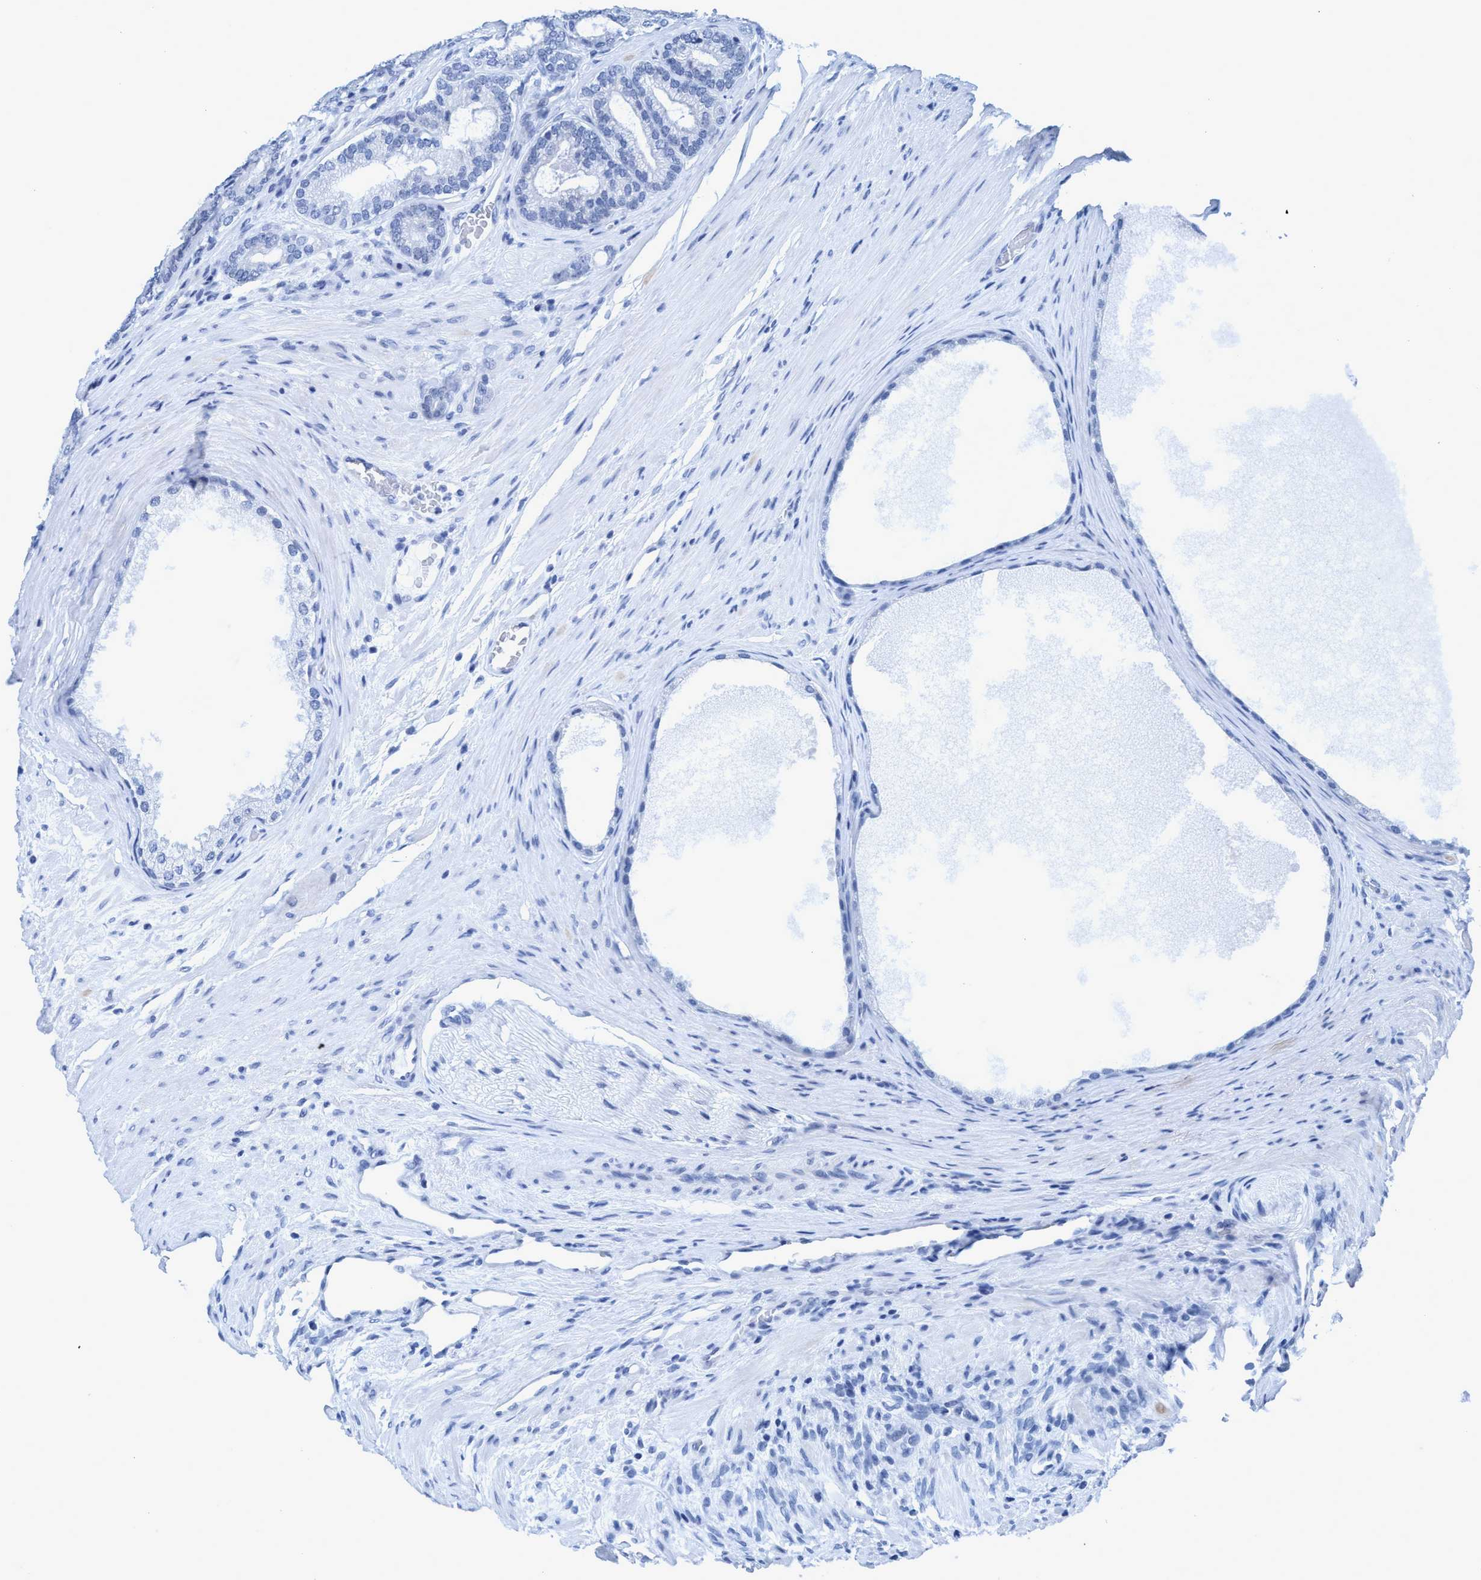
{"staining": {"intensity": "negative", "quantity": "none", "location": "none"}, "tissue": "prostate cancer", "cell_type": "Tumor cells", "image_type": "cancer", "snomed": [{"axis": "morphology", "description": "Adenocarcinoma, High grade"}, {"axis": "topography", "description": "Prostate"}], "caption": "The micrograph reveals no significant expression in tumor cells of prostate high-grade adenocarcinoma.", "gene": "DNAI1", "patient": {"sex": "male", "age": 60}}